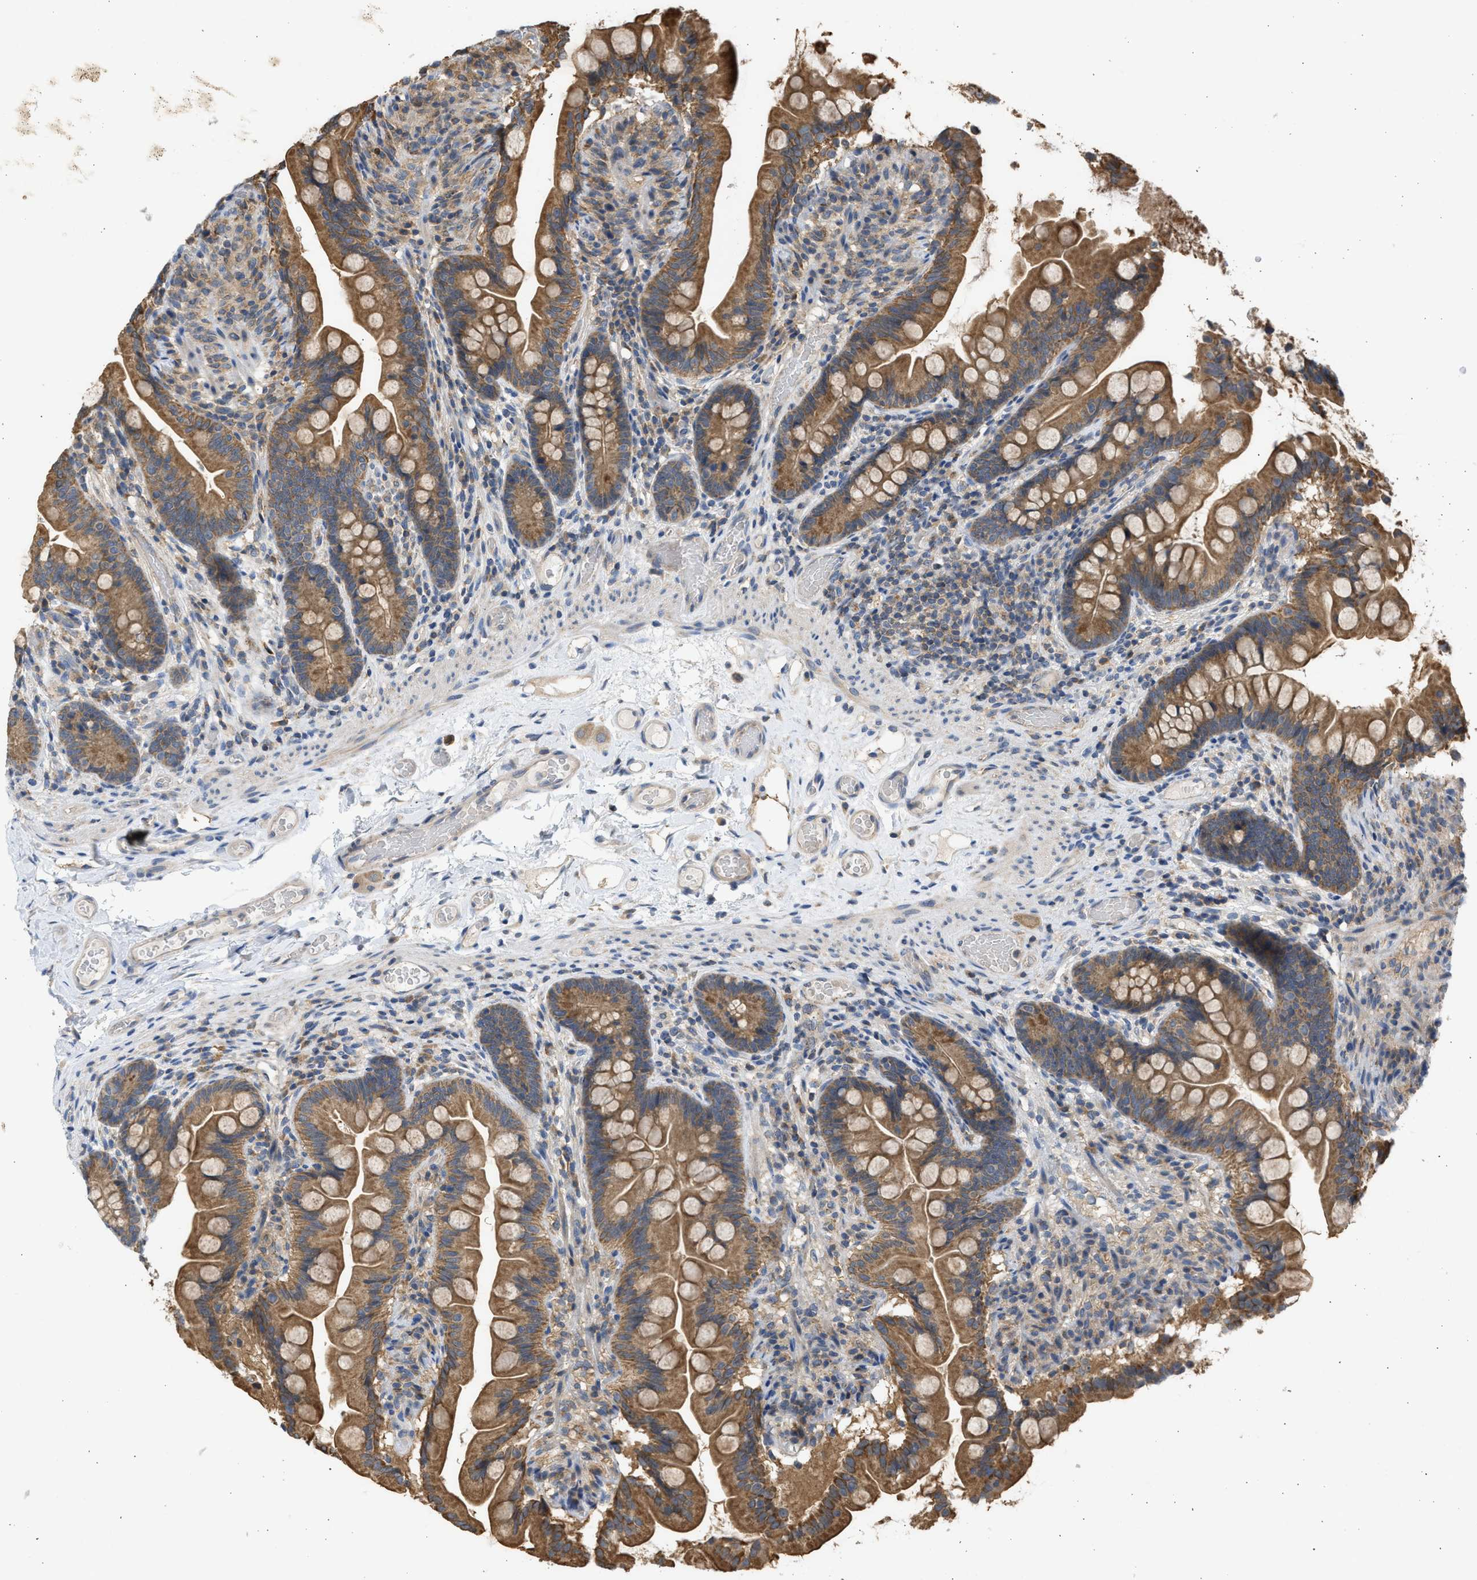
{"staining": {"intensity": "moderate", "quantity": ">75%", "location": "cytoplasmic/membranous"}, "tissue": "small intestine", "cell_type": "Glandular cells", "image_type": "normal", "snomed": [{"axis": "morphology", "description": "Normal tissue, NOS"}, {"axis": "topography", "description": "Small intestine"}], "caption": "A medium amount of moderate cytoplasmic/membranous positivity is present in approximately >75% of glandular cells in benign small intestine.", "gene": "CYP1A1", "patient": {"sex": "female", "age": 56}}